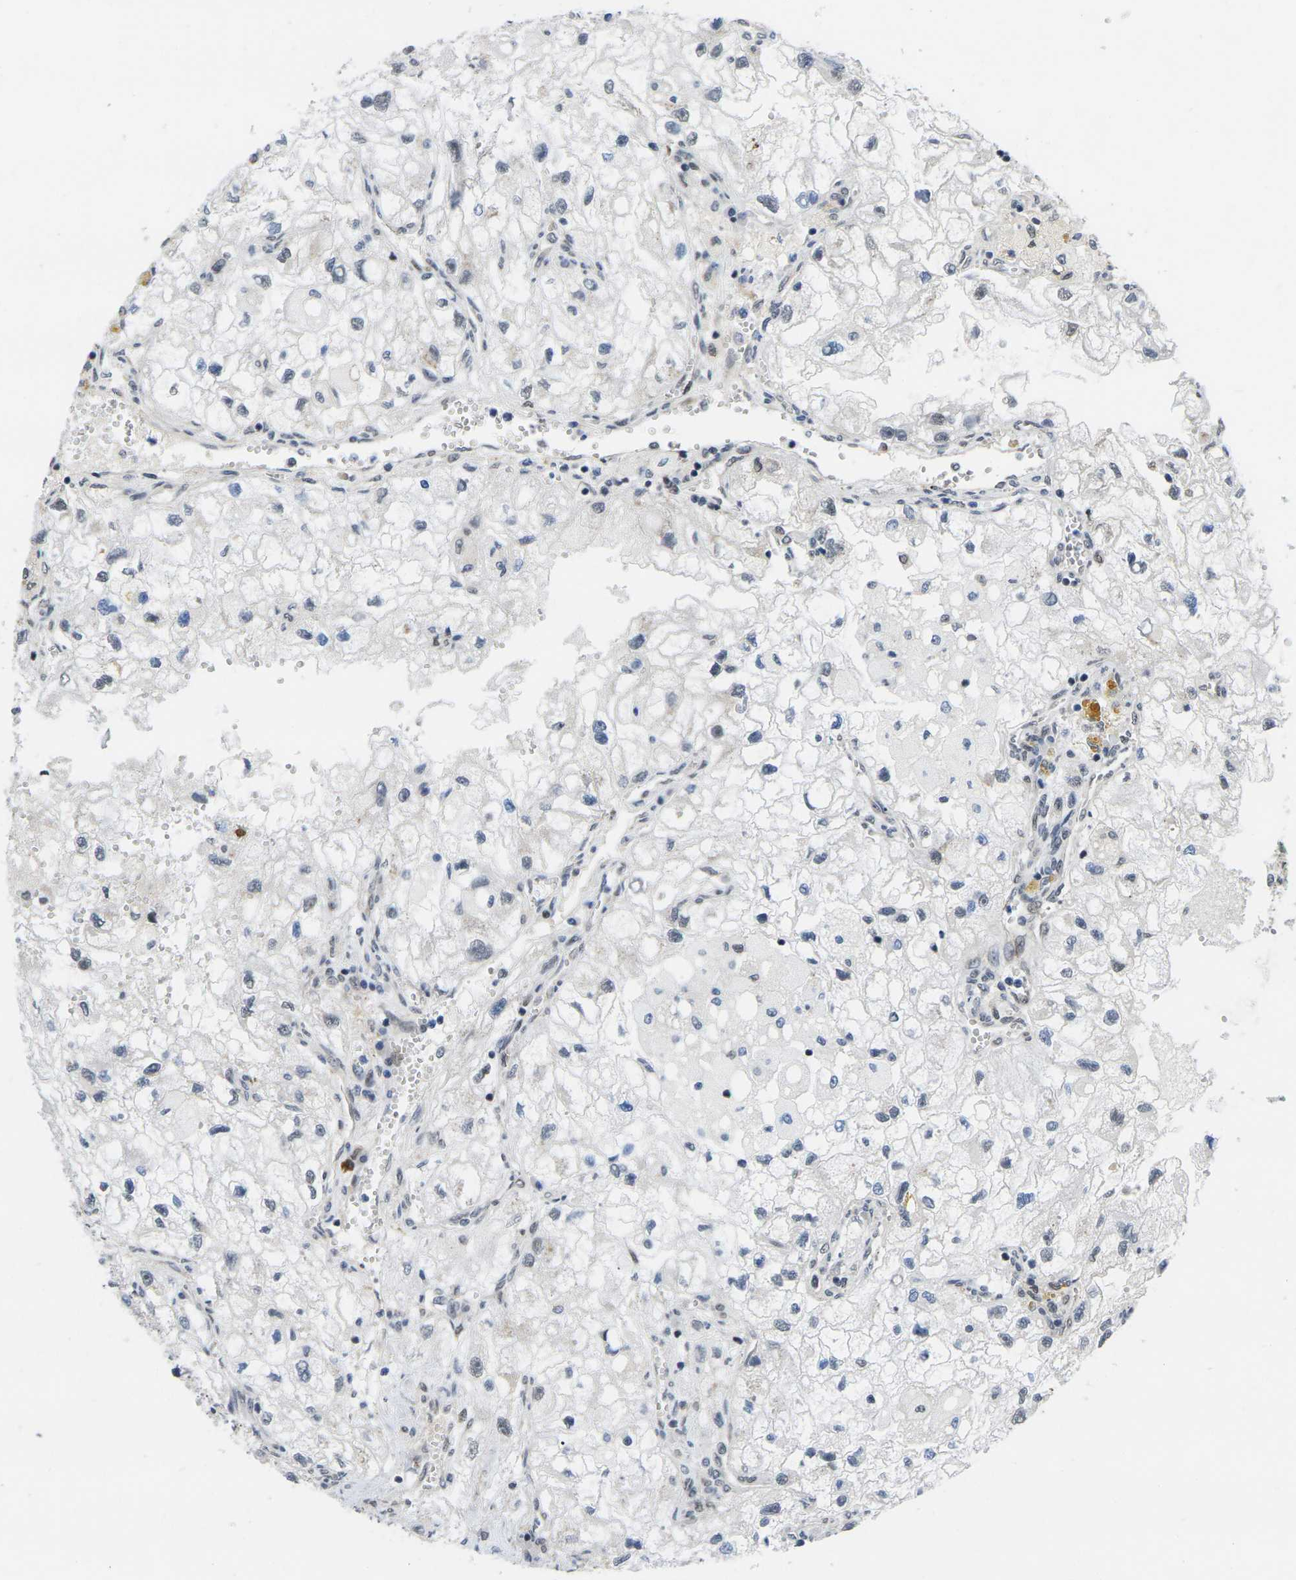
{"staining": {"intensity": "negative", "quantity": "none", "location": "none"}, "tissue": "renal cancer", "cell_type": "Tumor cells", "image_type": "cancer", "snomed": [{"axis": "morphology", "description": "Adenocarcinoma, NOS"}, {"axis": "topography", "description": "Kidney"}], "caption": "A high-resolution photomicrograph shows immunohistochemistry staining of renal cancer (adenocarcinoma), which exhibits no significant expression in tumor cells.", "gene": "RBM7", "patient": {"sex": "female", "age": 70}}